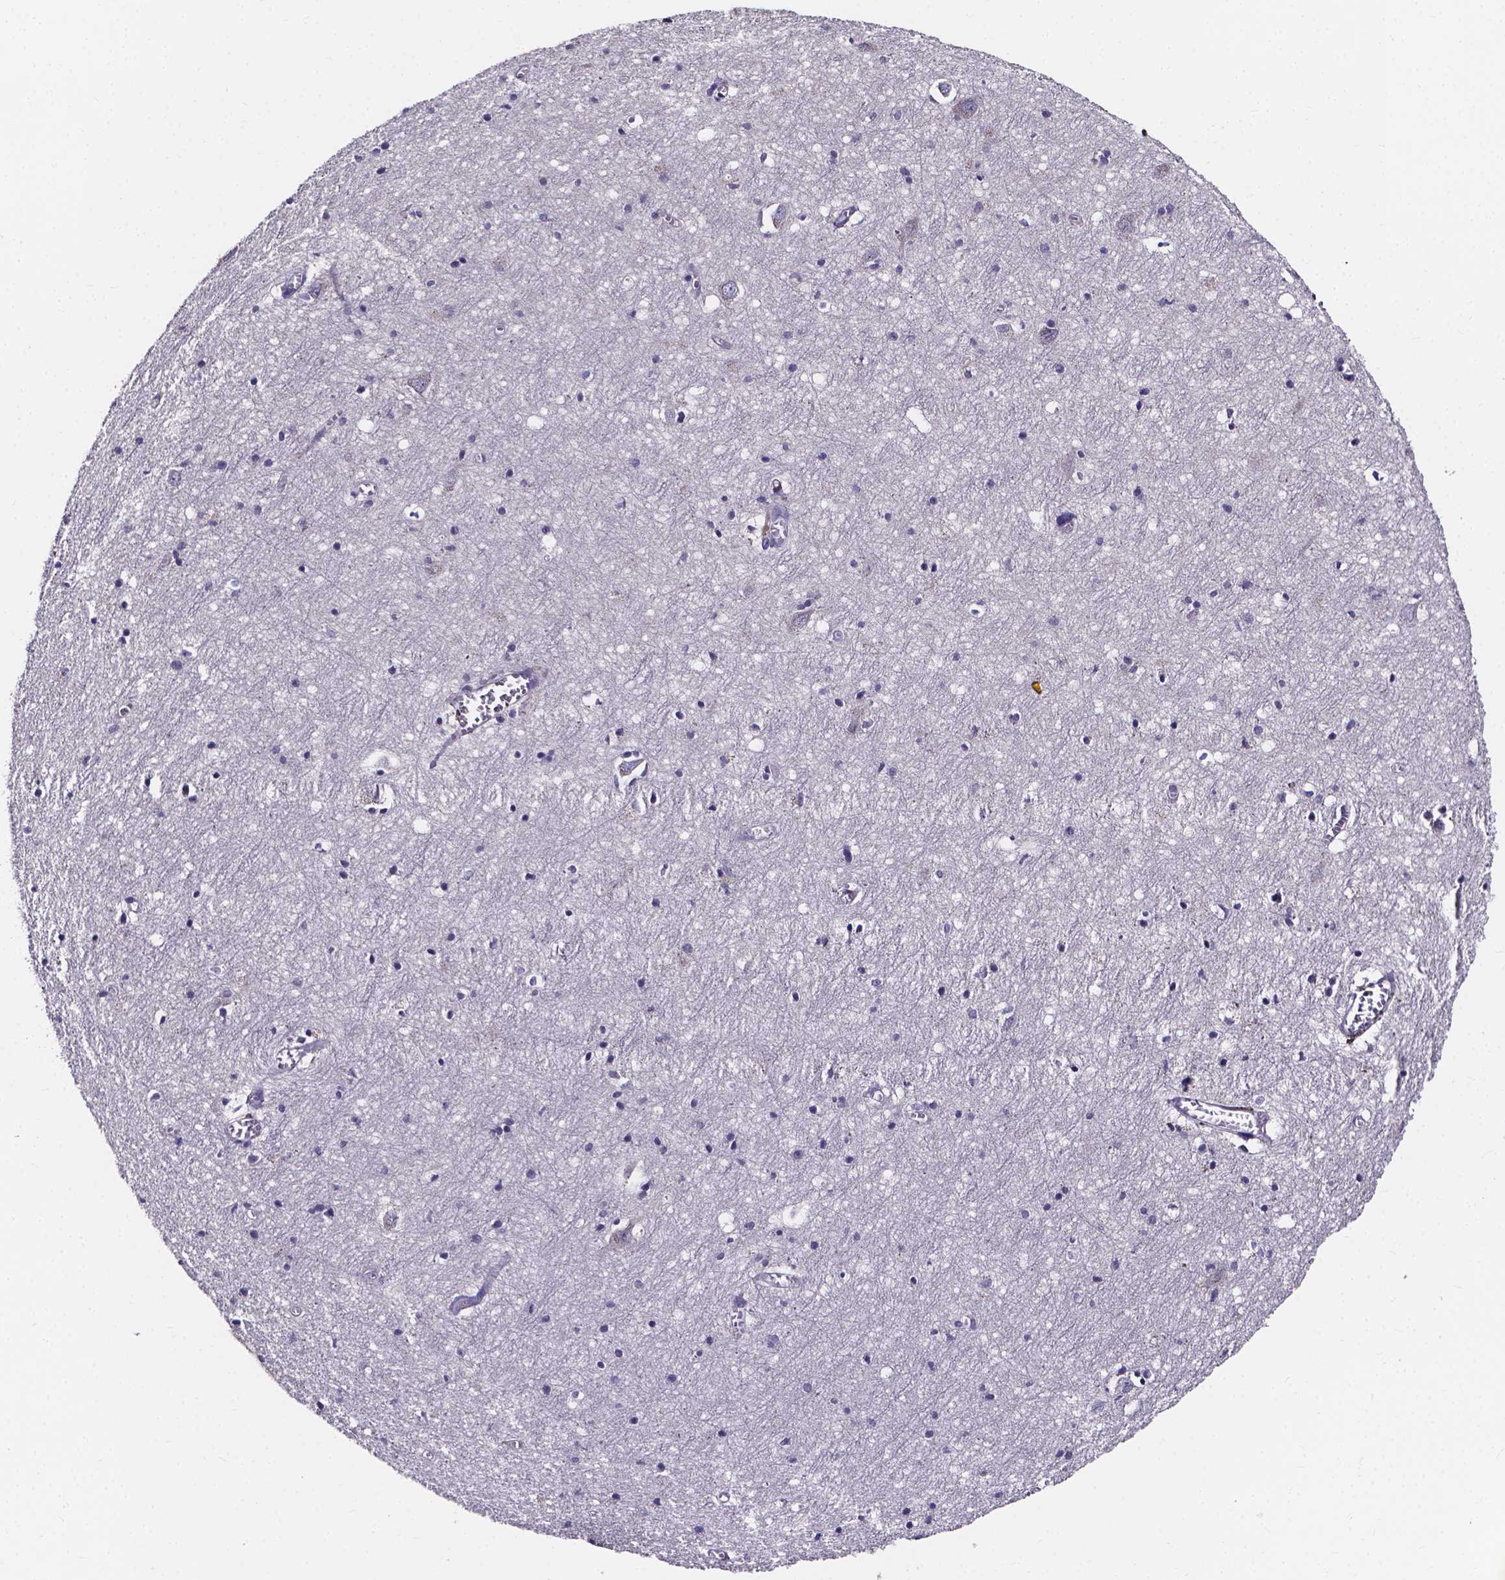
{"staining": {"intensity": "negative", "quantity": "none", "location": "none"}, "tissue": "cerebral cortex", "cell_type": "Endothelial cells", "image_type": "normal", "snomed": [{"axis": "morphology", "description": "Normal tissue, NOS"}, {"axis": "topography", "description": "Cerebral cortex"}], "caption": "Human cerebral cortex stained for a protein using immunohistochemistry (IHC) exhibits no staining in endothelial cells.", "gene": "SPOCD1", "patient": {"sex": "male", "age": 70}}